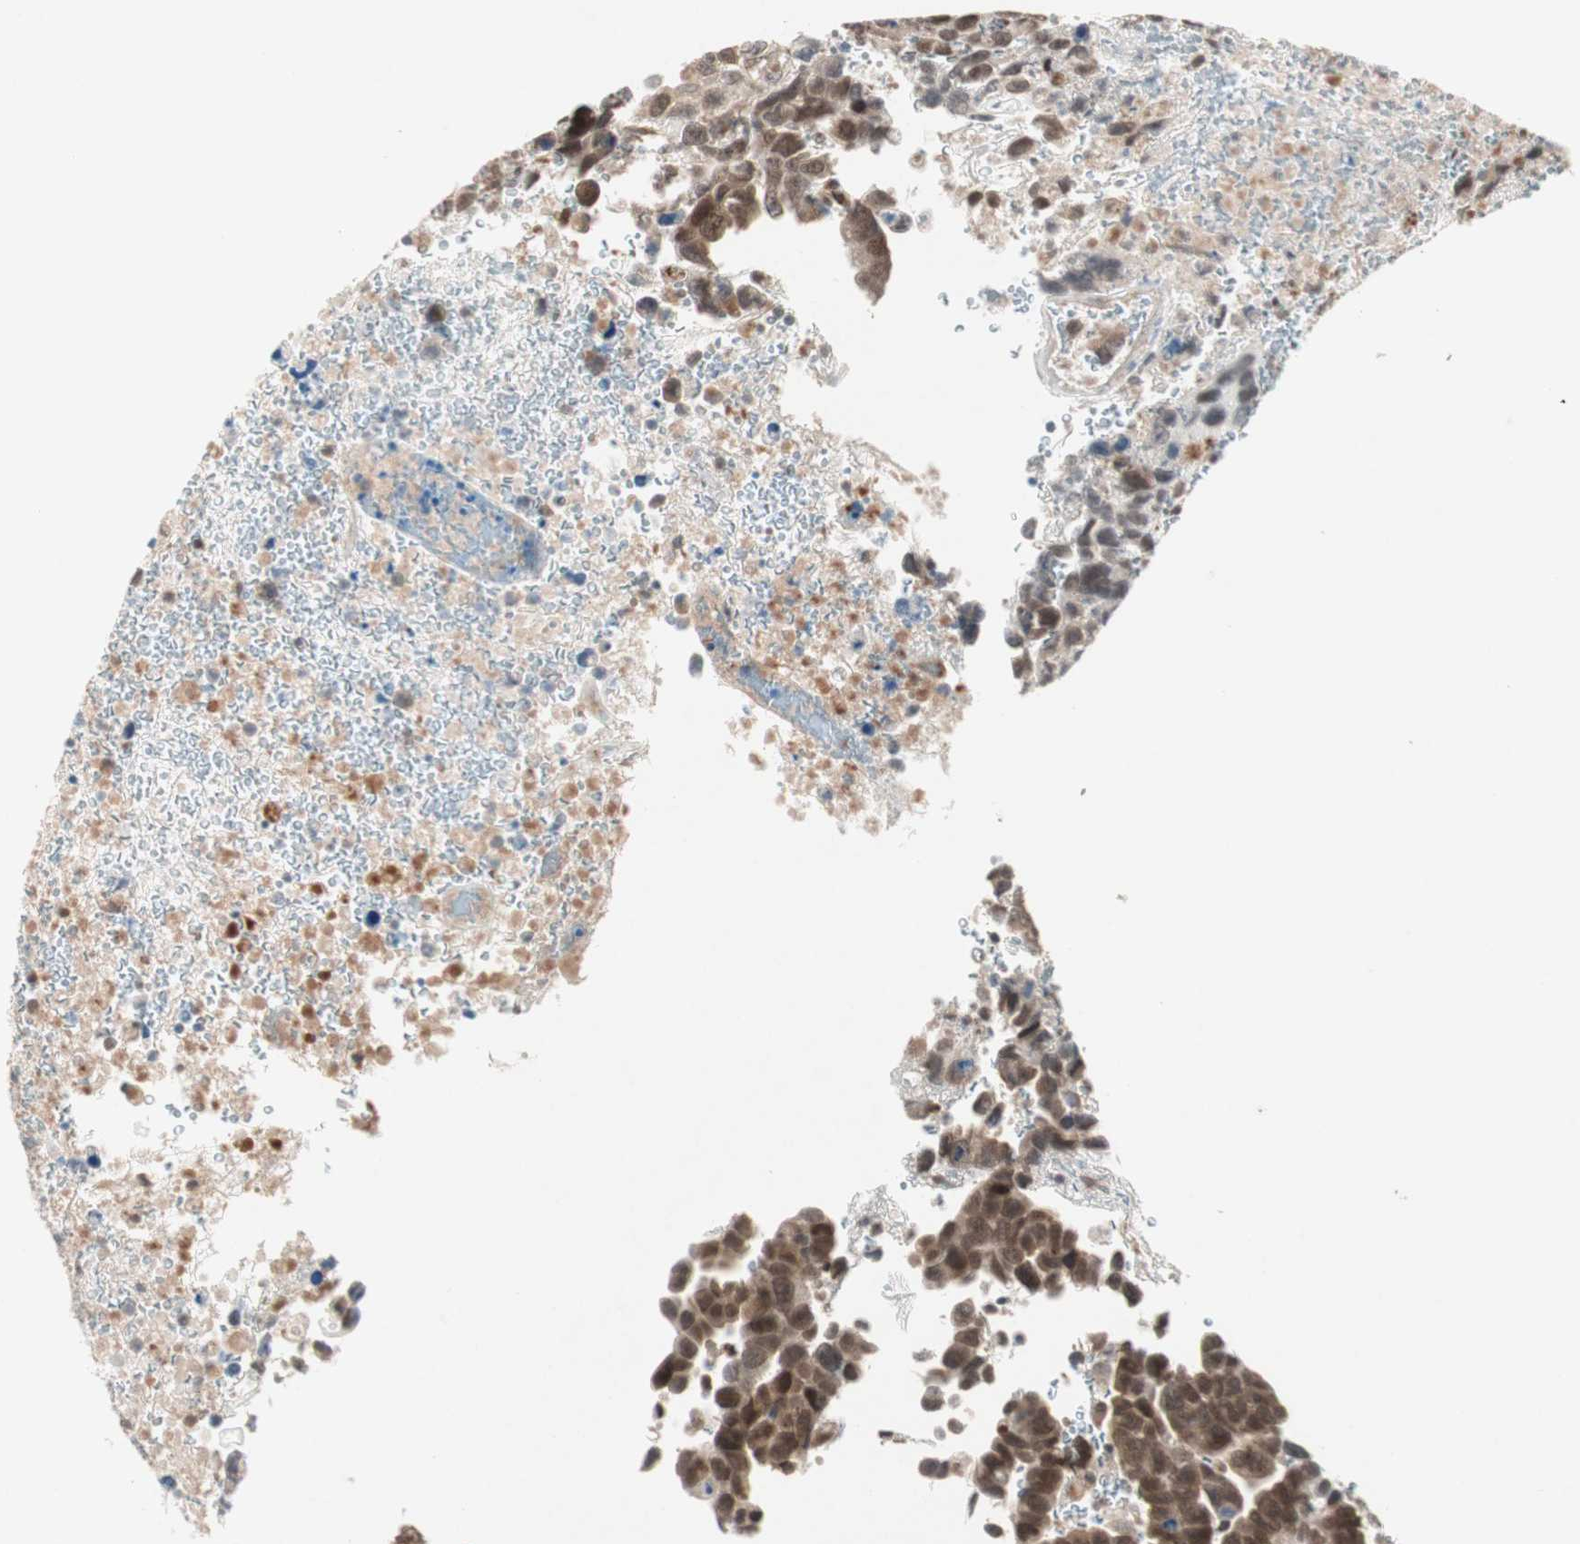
{"staining": {"intensity": "strong", "quantity": ">75%", "location": "cytoplasmic/membranous,nuclear"}, "tissue": "testis cancer", "cell_type": "Tumor cells", "image_type": "cancer", "snomed": [{"axis": "morphology", "description": "Carcinoma, Embryonal, NOS"}, {"axis": "topography", "description": "Testis"}], "caption": "The immunohistochemical stain highlights strong cytoplasmic/membranous and nuclear staining in tumor cells of testis cancer tissue.", "gene": "ZNF37A", "patient": {"sex": "male", "age": 28}}